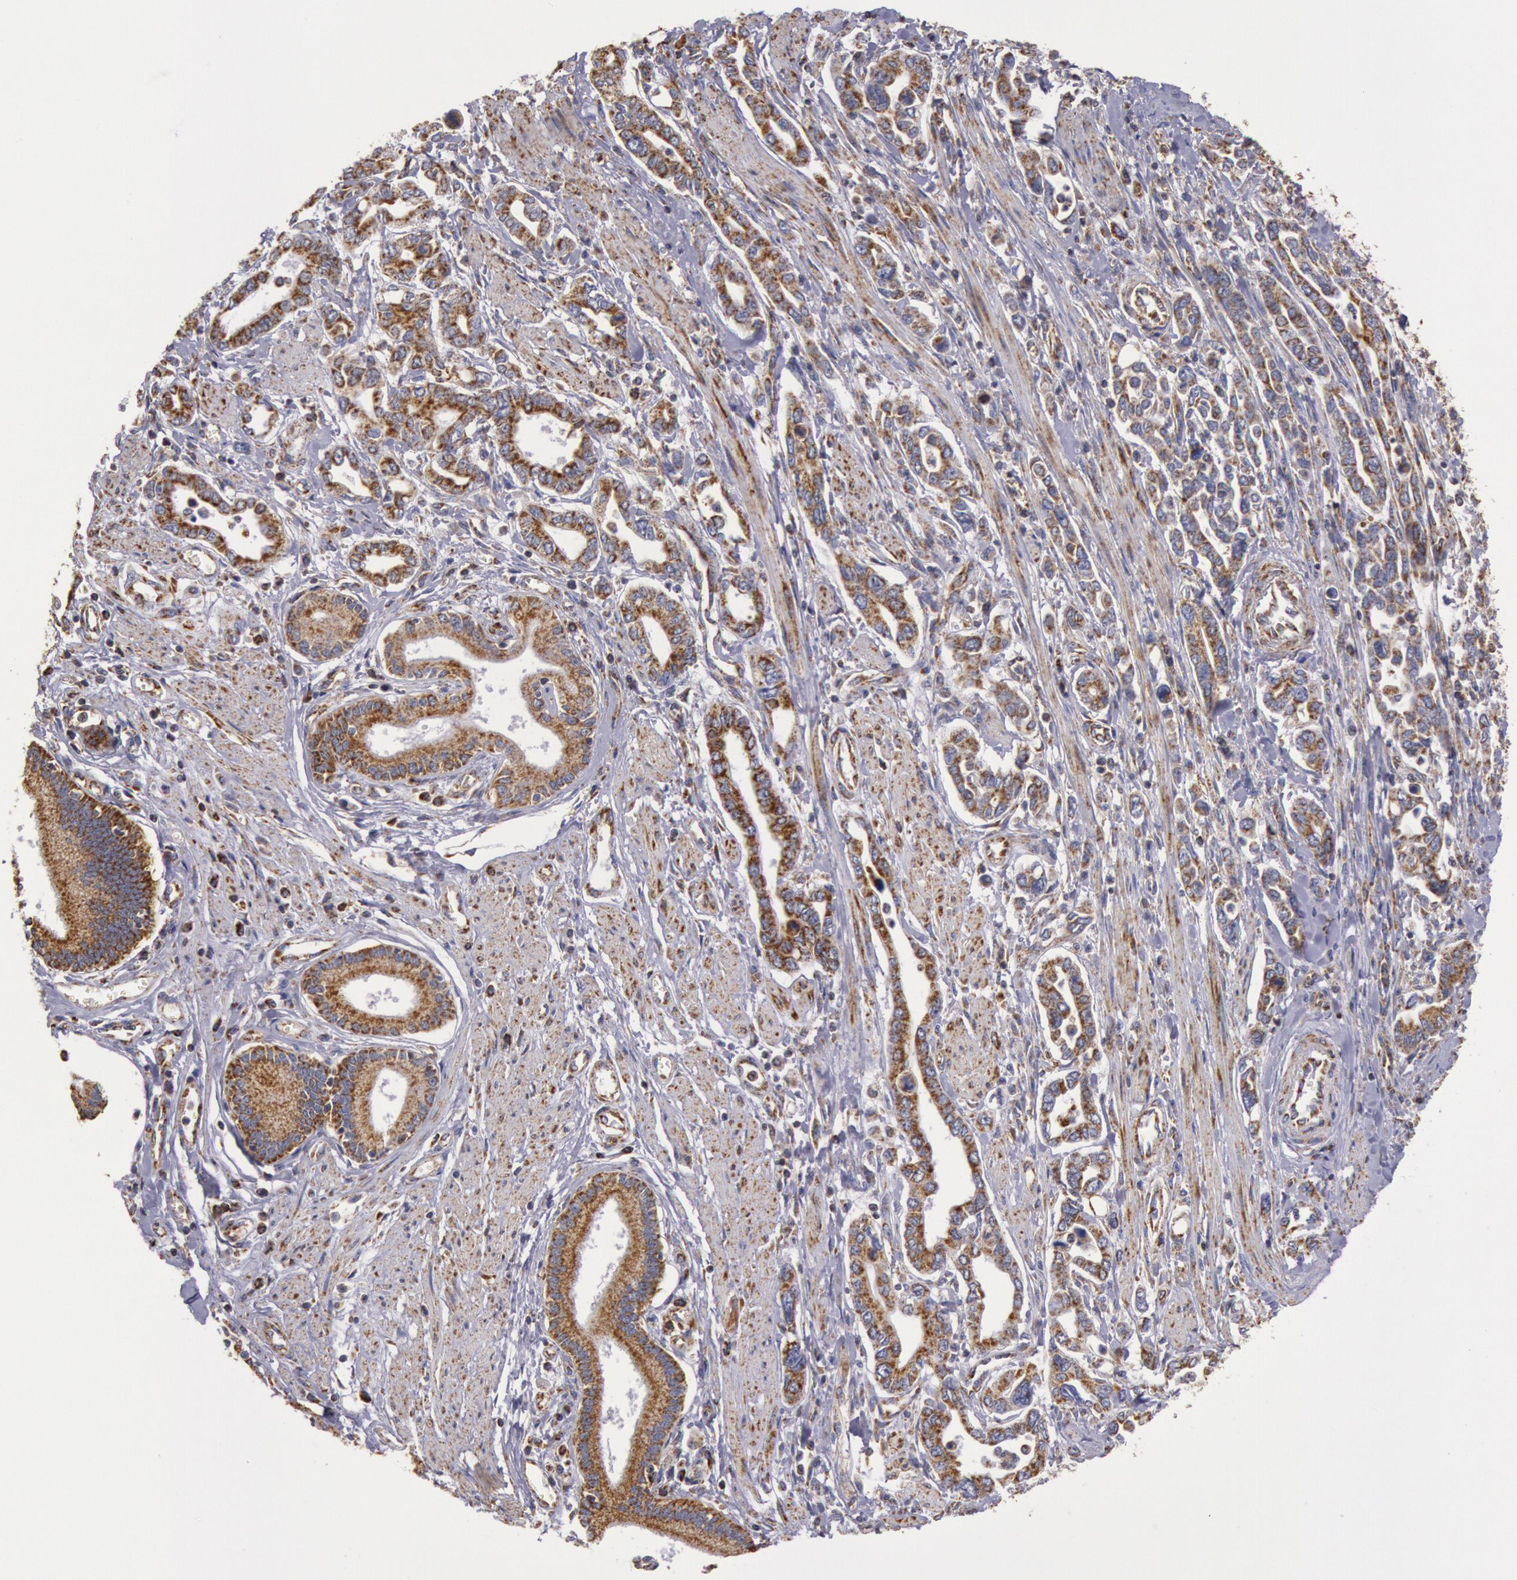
{"staining": {"intensity": "moderate", "quantity": ">75%", "location": "cytoplasmic/membranous"}, "tissue": "pancreatic cancer", "cell_type": "Tumor cells", "image_type": "cancer", "snomed": [{"axis": "morphology", "description": "Adenocarcinoma, NOS"}, {"axis": "topography", "description": "Pancreas"}], "caption": "Pancreatic cancer (adenocarcinoma) stained for a protein reveals moderate cytoplasmic/membranous positivity in tumor cells. The protein is stained brown, and the nuclei are stained in blue (DAB (3,3'-diaminobenzidine) IHC with brightfield microscopy, high magnification).", "gene": "CYC1", "patient": {"sex": "female", "age": 57}}